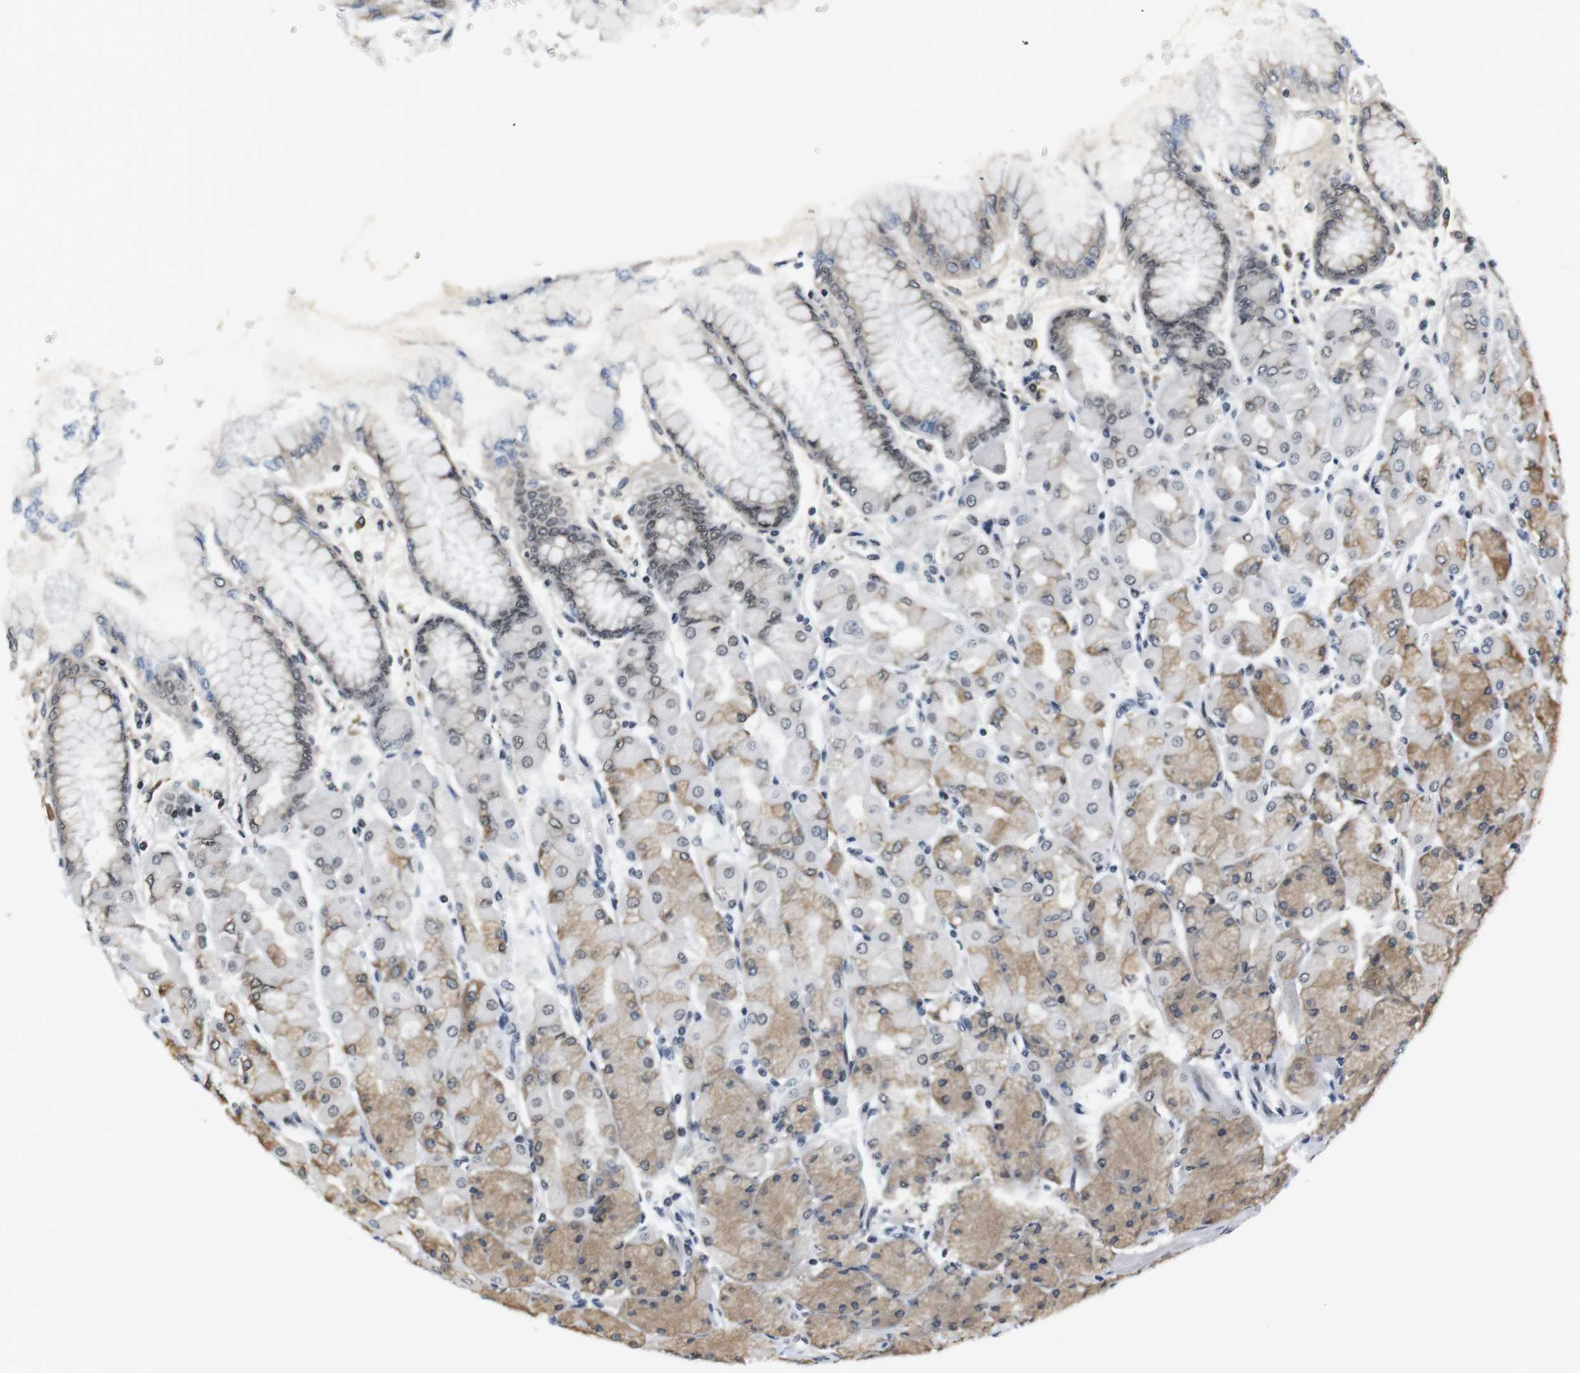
{"staining": {"intensity": "moderate", "quantity": "25%-75%", "location": "cytoplasmic/membranous,nuclear"}, "tissue": "stomach", "cell_type": "Glandular cells", "image_type": "normal", "snomed": [{"axis": "morphology", "description": "Normal tissue, NOS"}, {"axis": "topography", "description": "Stomach, upper"}], "caption": "Immunohistochemistry (IHC) staining of unremarkable stomach, which demonstrates medium levels of moderate cytoplasmic/membranous,nuclear staining in approximately 25%-75% of glandular cells indicating moderate cytoplasmic/membranous,nuclear protein staining. The staining was performed using DAB (3,3'-diaminobenzidine) (brown) for protein detection and nuclei were counterstained in hematoxylin (blue).", "gene": "RNF38", "patient": {"sex": "female", "age": 56}}